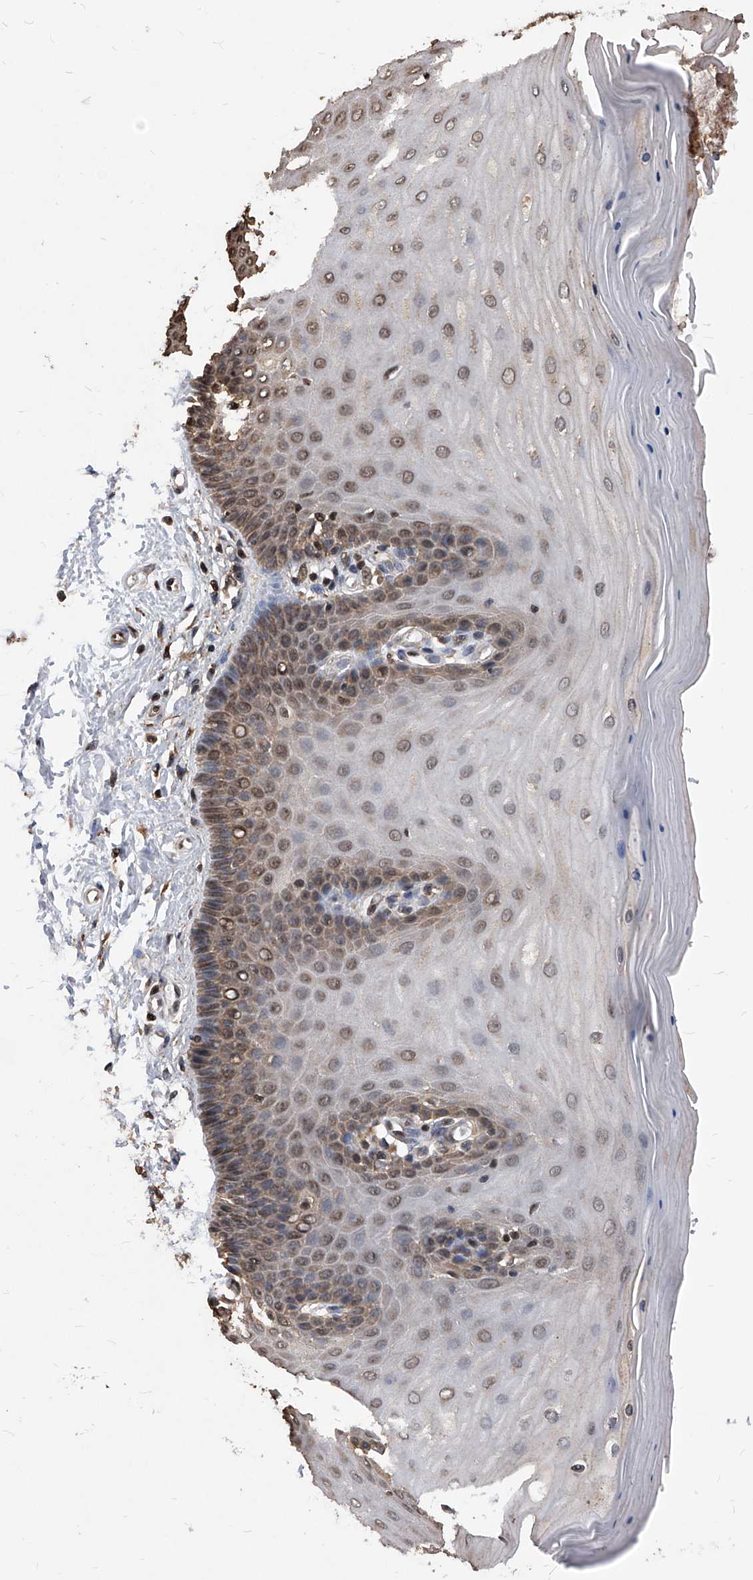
{"staining": {"intensity": "moderate", "quantity": ">75%", "location": "cytoplasmic/membranous,nuclear"}, "tissue": "cervix", "cell_type": "Glandular cells", "image_type": "normal", "snomed": [{"axis": "morphology", "description": "Normal tissue, NOS"}, {"axis": "topography", "description": "Cervix"}], "caption": "This is an image of immunohistochemistry (IHC) staining of unremarkable cervix, which shows moderate expression in the cytoplasmic/membranous,nuclear of glandular cells.", "gene": "ID1", "patient": {"sex": "female", "age": 55}}